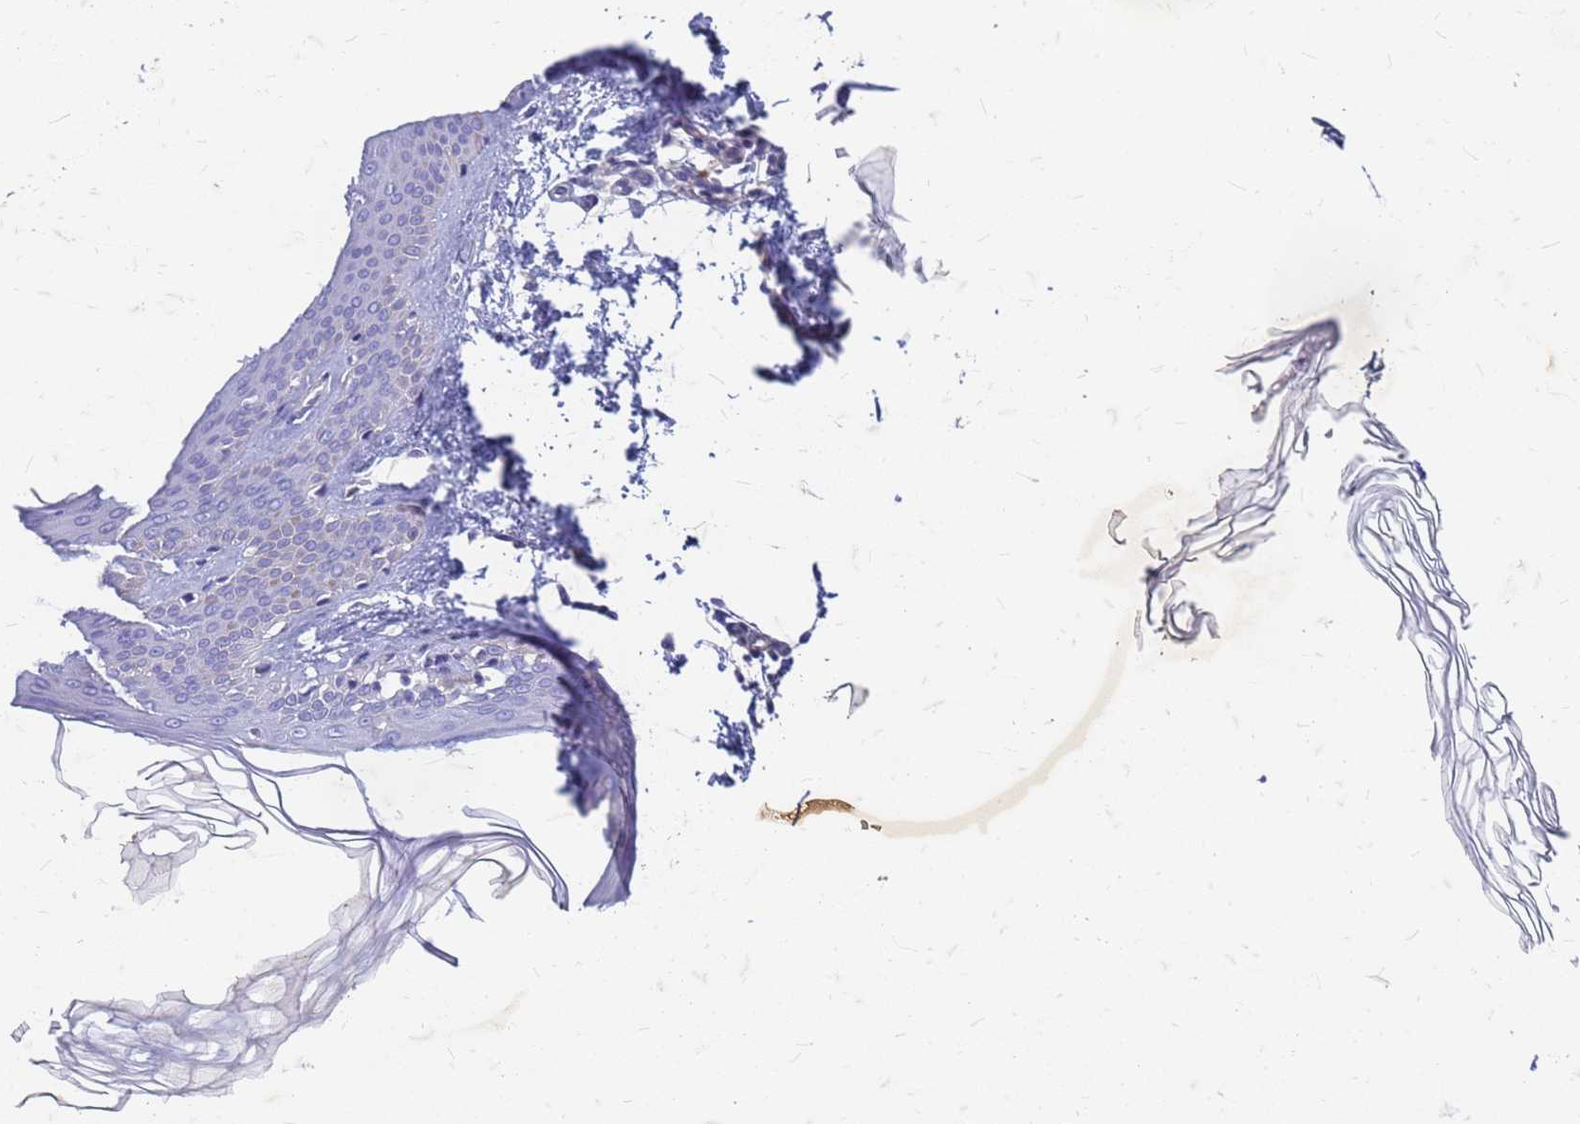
{"staining": {"intensity": "negative", "quantity": "none", "location": "none"}, "tissue": "skin", "cell_type": "Fibroblasts", "image_type": "normal", "snomed": [{"axis": "morphology", "description": "Normal tissue, NOS"}, {"axis": "topography", "description": "Skin"}], "caption": "The micrograph exhibits no staining of fibroblasts in benign skin. The staining is performed using DAB (3,3'-diaminobenzidine) brown chromogen with nuclei counter-stained in using hematoxylin.", "gene": "TRIM64B", "patient": {"sex": "female", "age": 27}}